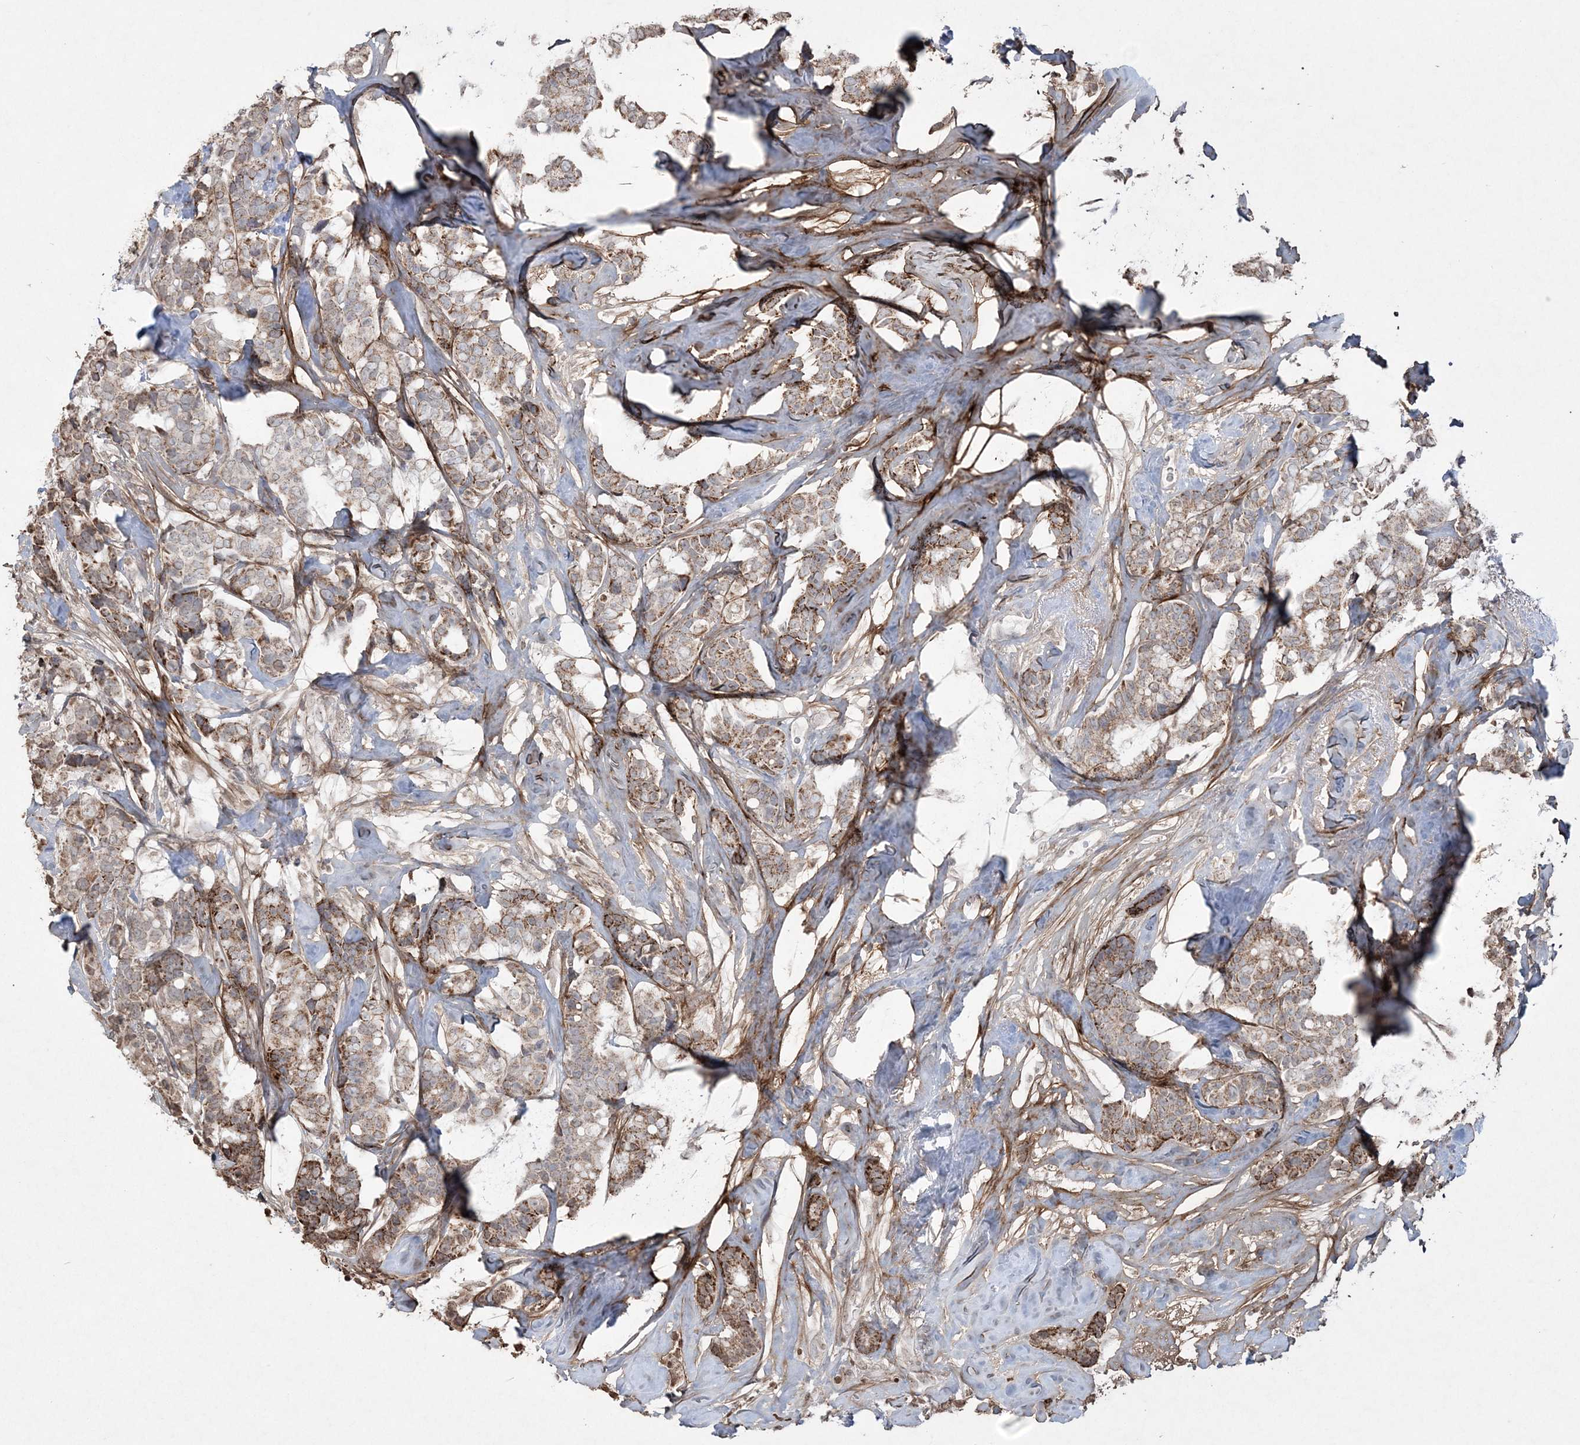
{"staining": {"intensity": "strong", "quantity": "25%-75%", "location": "cytoplasmic/membranous"}, "tissue": "breast cancer", "cell_type": "Tumor cells", "image_type": "cancer", "snomed": [{"axis": "morphology", "description": "Duct carcinoma"}, {"axis": "topography", "description": "Breast"}], "caption": "The photomicrograph shows immunohistochemical staining of breast intraductal carcinoma. There is strong cytoplasmic/membranous staining is present in approximately 25%-75% of tumor cells.", "gene": "TTC7A", "patient": {"sex": "female", "age": 40}}